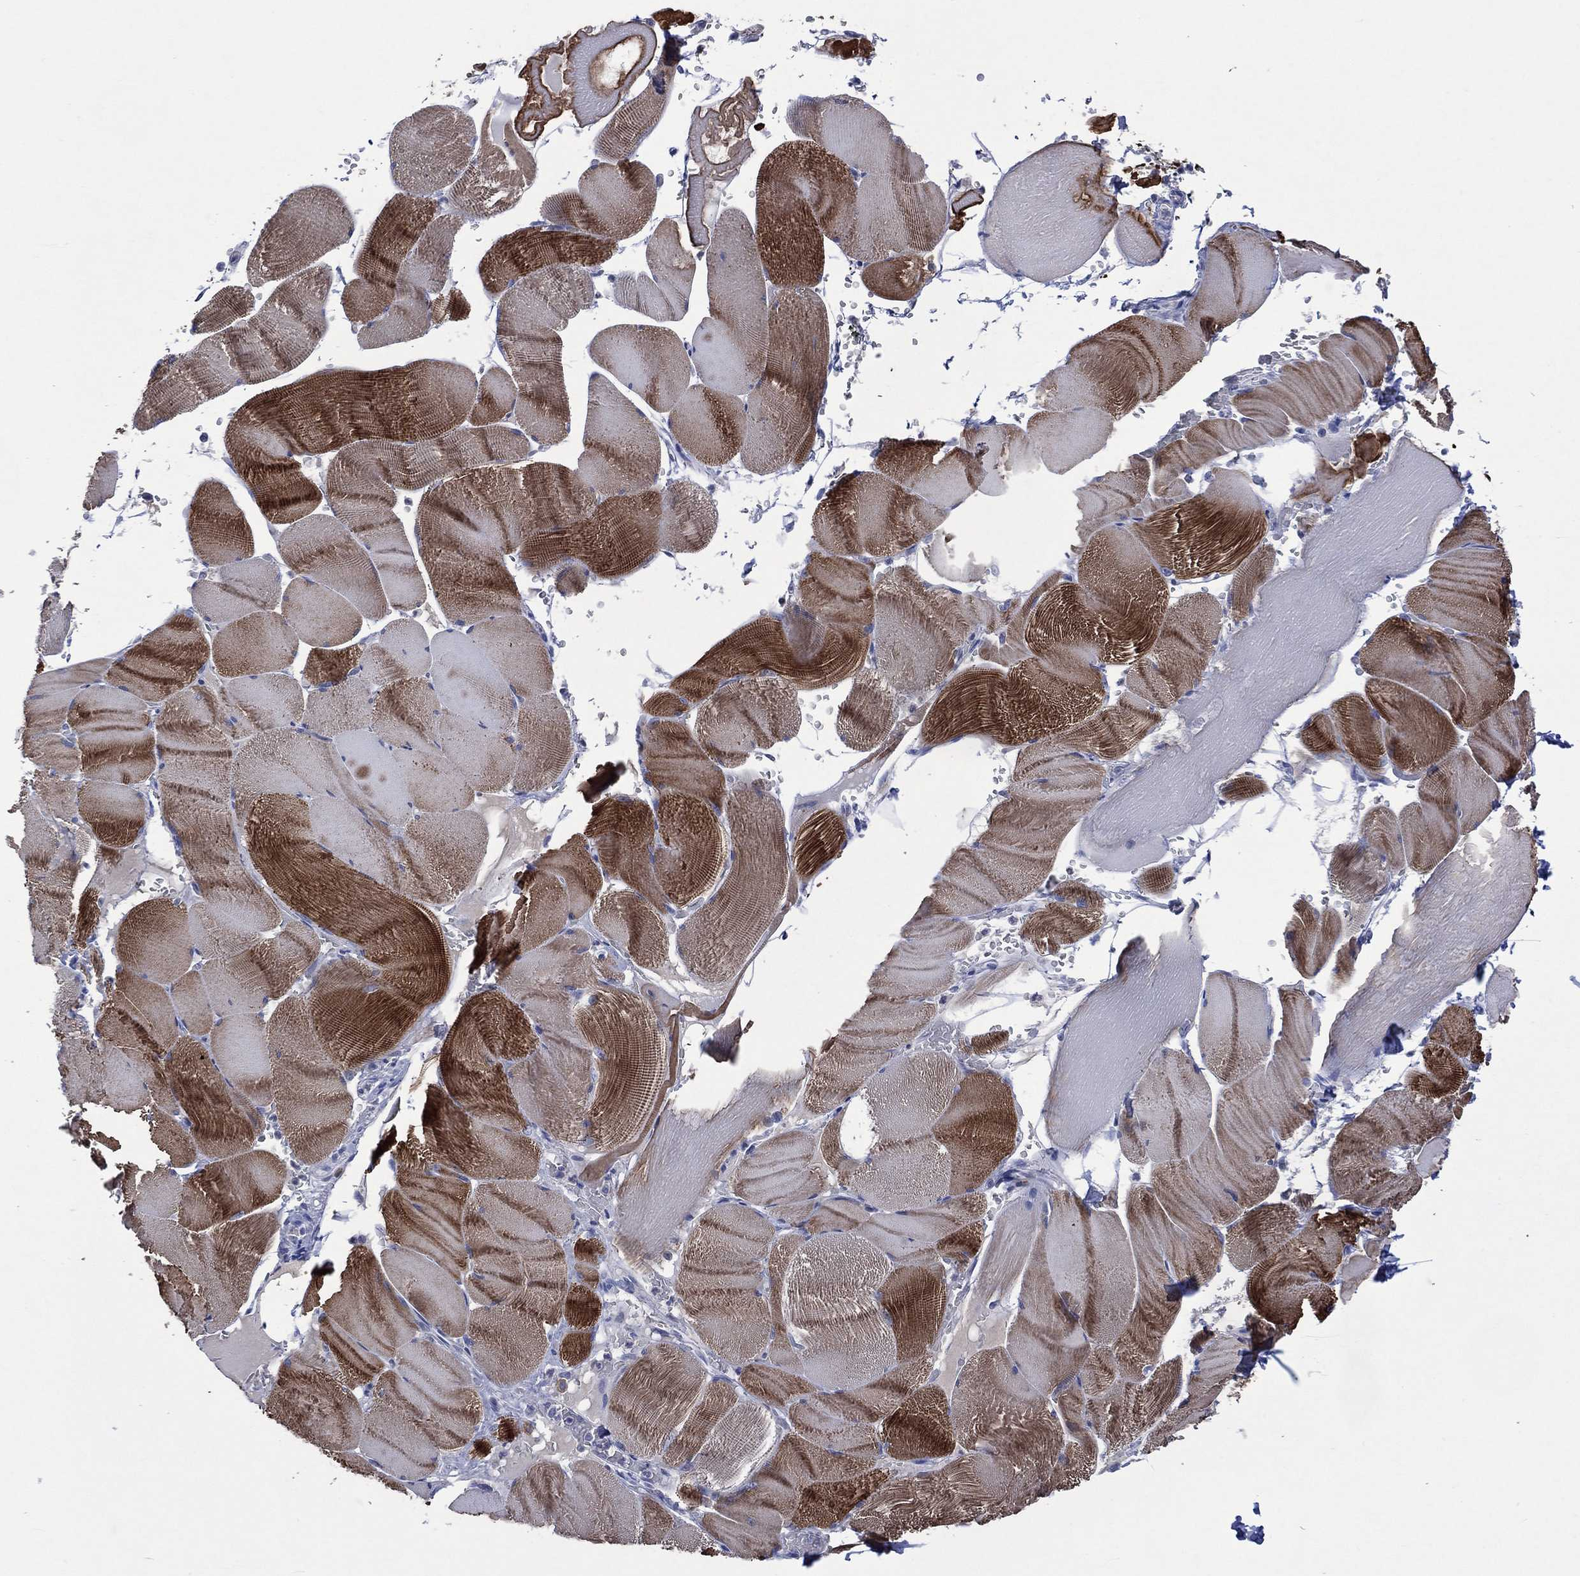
{"staining": {"intensity": "strong", "quantity": "25%-75%", "location": "cytoplasmic/membranous"}, "tissue": "skeletal muscle", "cell_type": "Myocytes", "image_type": "normal", "snomed": [{"axis": "morphology", "description": "Normal tissue, NOS"}, {"axis": "topography", "description": "Skeletal muscle"}], "caption": "Strong cytoplasmic/membranous expression for a protein is appreciated in about 25%-75% of myocytes of normal skeletal muscle using immunohistochemistry.", "gene": "ASB10", "patient": {"sex": "male", "age": 56}}